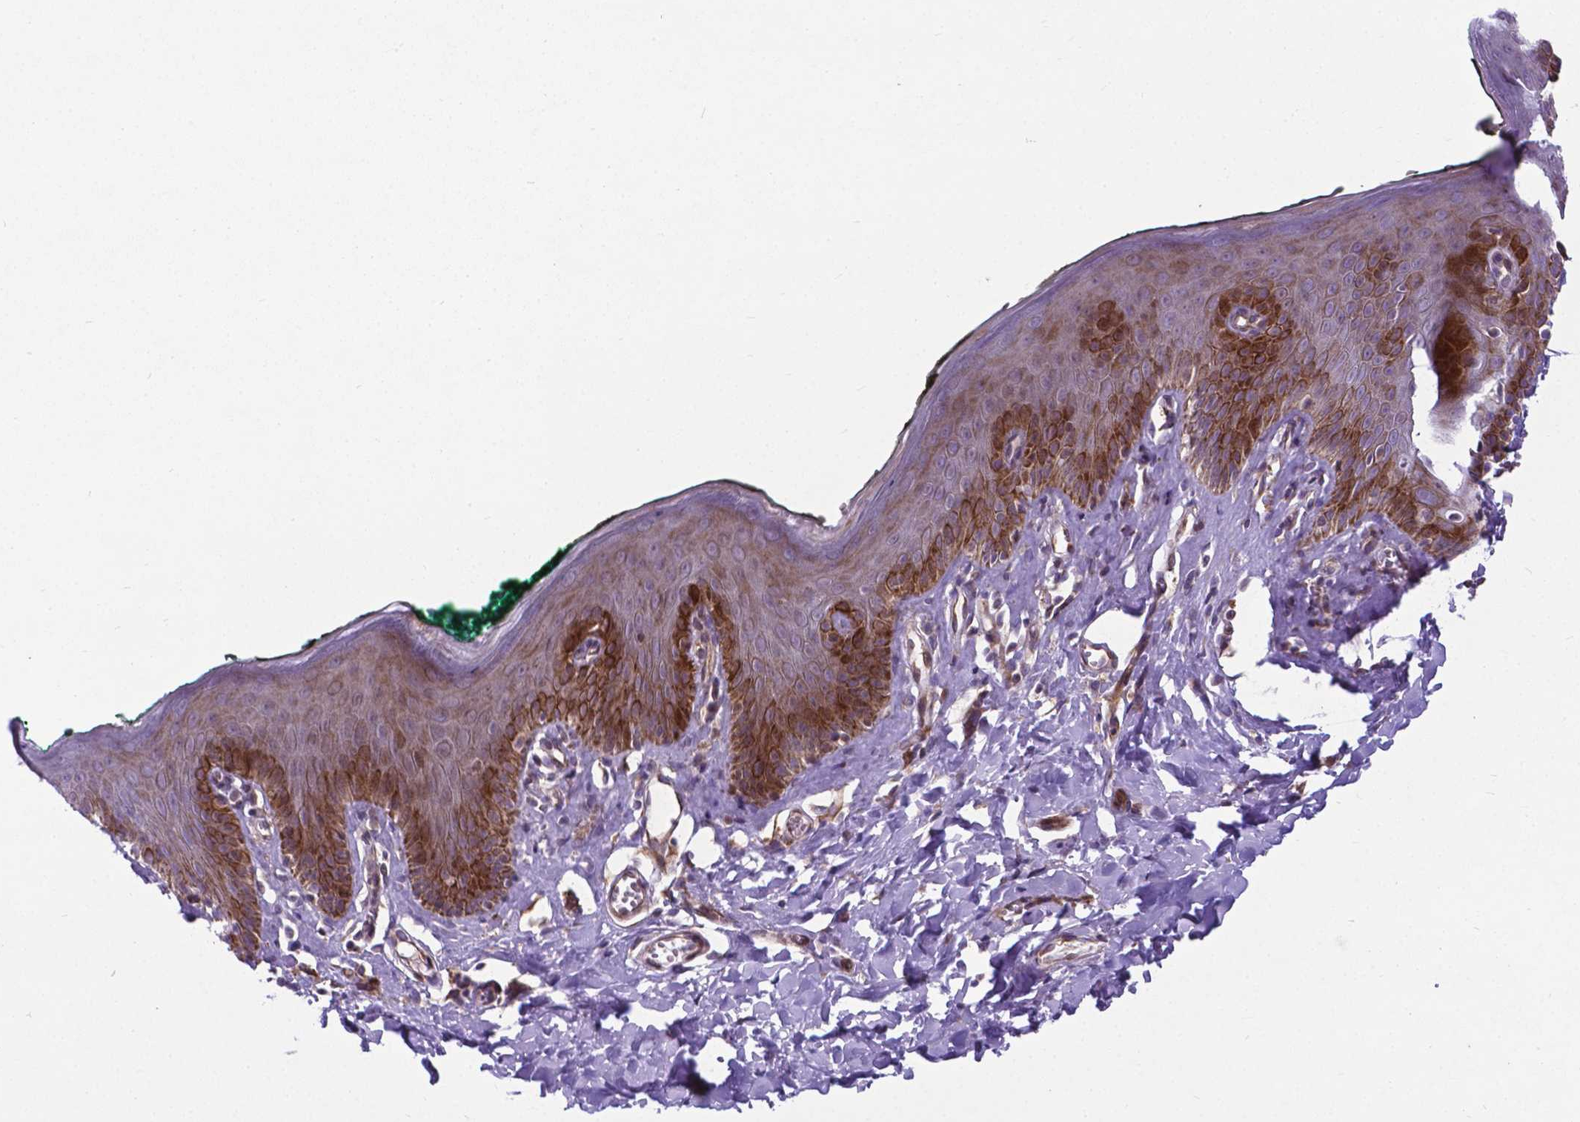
{"staining": {"intensity": "strong", "quantity": "25%-75%", "location": "cytoplasmic/membranous,nuclear"}, "tissue": "skin", "cell_type": "Epidermal cells", "image_type": "normal", "snomed": [{"axis": "morphology", "description": "Normal tissue, NOS"}, {"axis": "topography", "description": "Vulva"}, {"axis": "topography", "description": "Peripheral nerve tissue"}], "caption": "Epidermal cells reveal strong cytoplasmic/membranous,nuclear staining in about 25%-75% of cells in unremarkable skin. The staining is performed using DAB brown chromogen to label protein expression. The nuclei are counter-stained blue using hematoxylin.", "gene": "PFKFB4", "patient": {"sex": "female", "age": 66}}